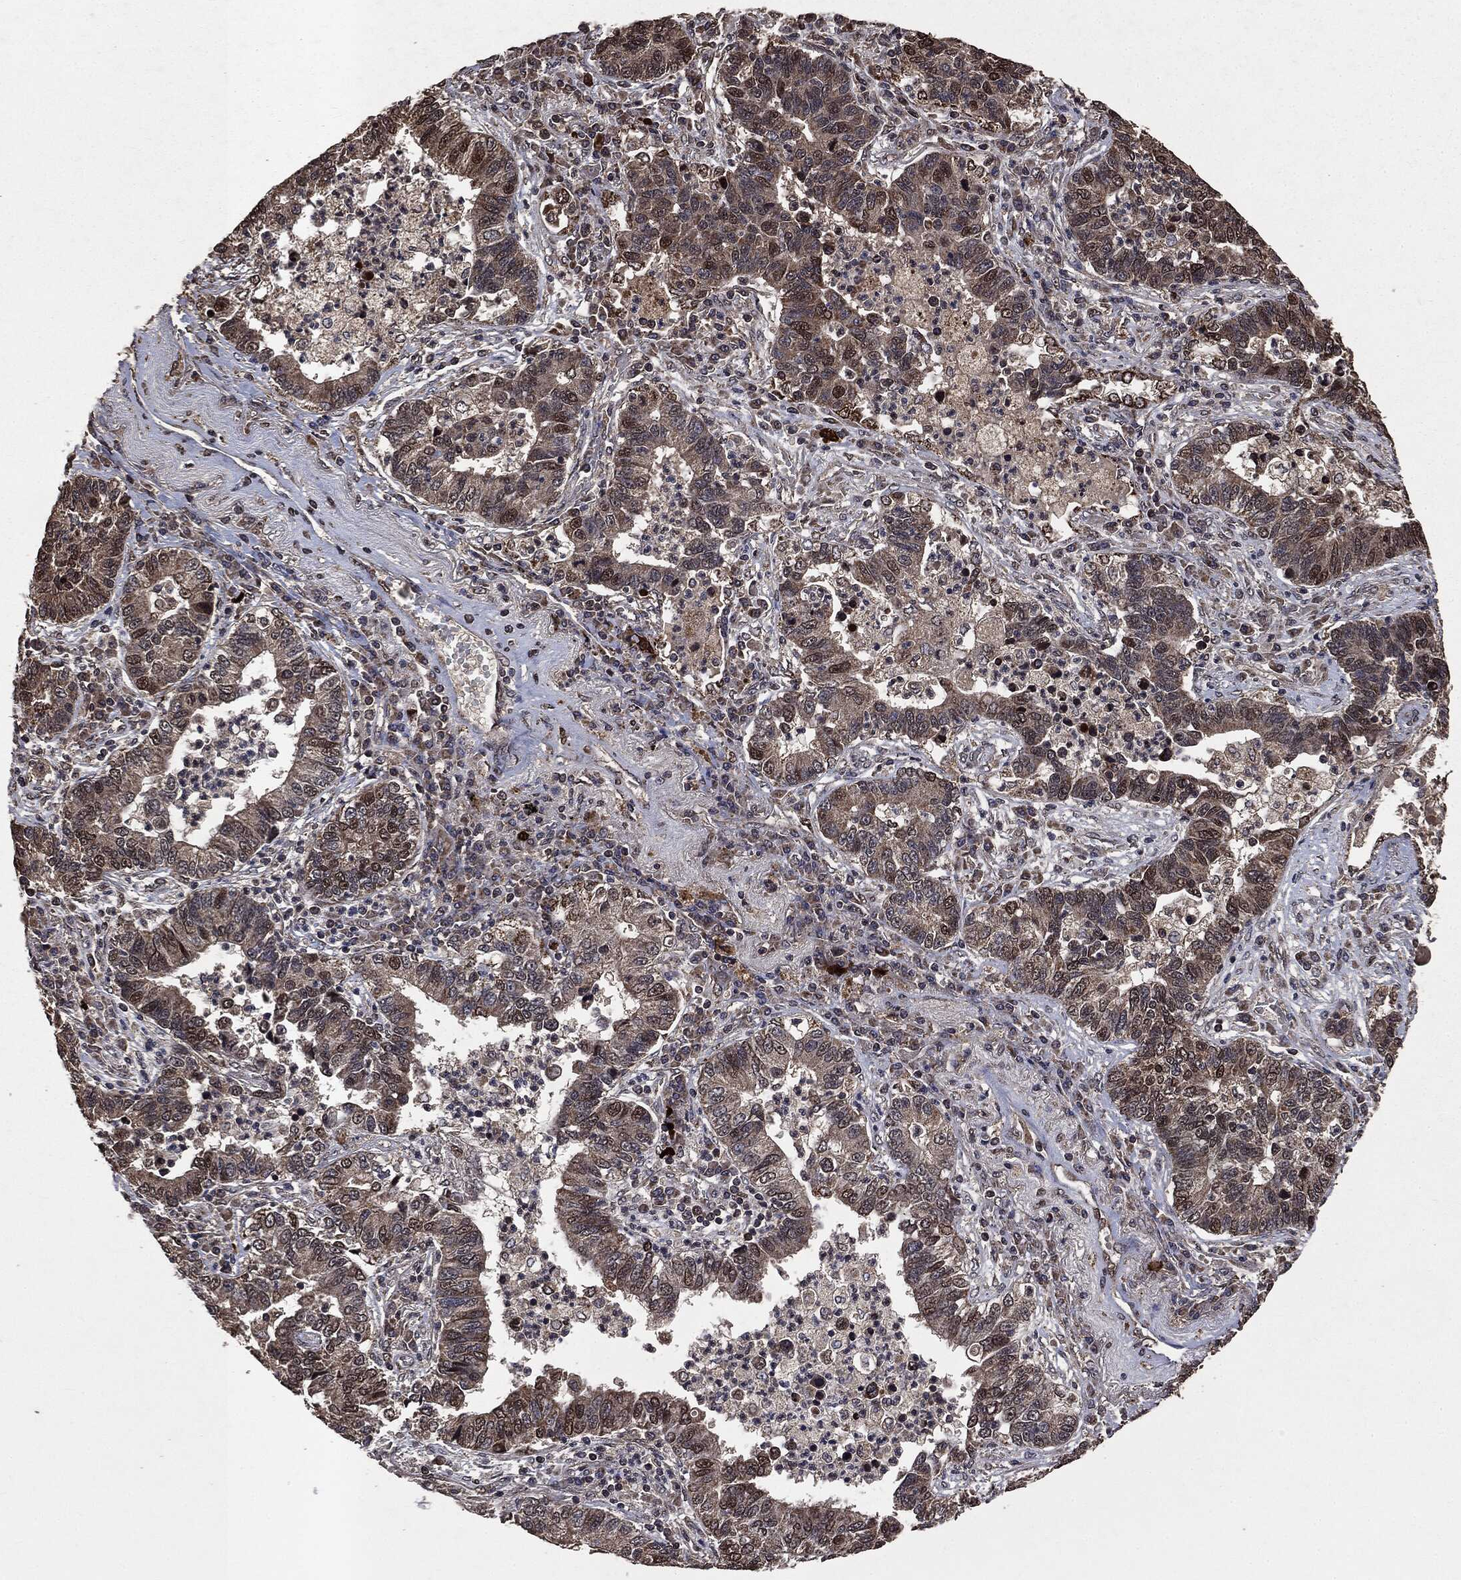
{"staining": {"intensity": "moderate", "quantity": "25%-75%", "location": "cytoplasmic/membranous,nuclear"}, "tissue": "lung cancer", "cell_type": "Tumor cells", "image_type": "cancer", "snomed": [{"axis": "morphology", "description": "Adenocarcinoma, NOS"}, {"axis": "topography", "description": "Lung"}], "caption": "Immunohistochemistry (IHC) image of neoplastic tissue: lung cancer (adenocarcinoma) stained using immunohistochemistry exhibits medium levels of moderate protein expression localized specifically in the cytoplasmic/membranous and nuclear of tumor cells, appearing as a cytoplasmic/membranous and nuclear brown color.", "gene": "PPP6R2", "patient": {"sex": "female", "age": 57}}